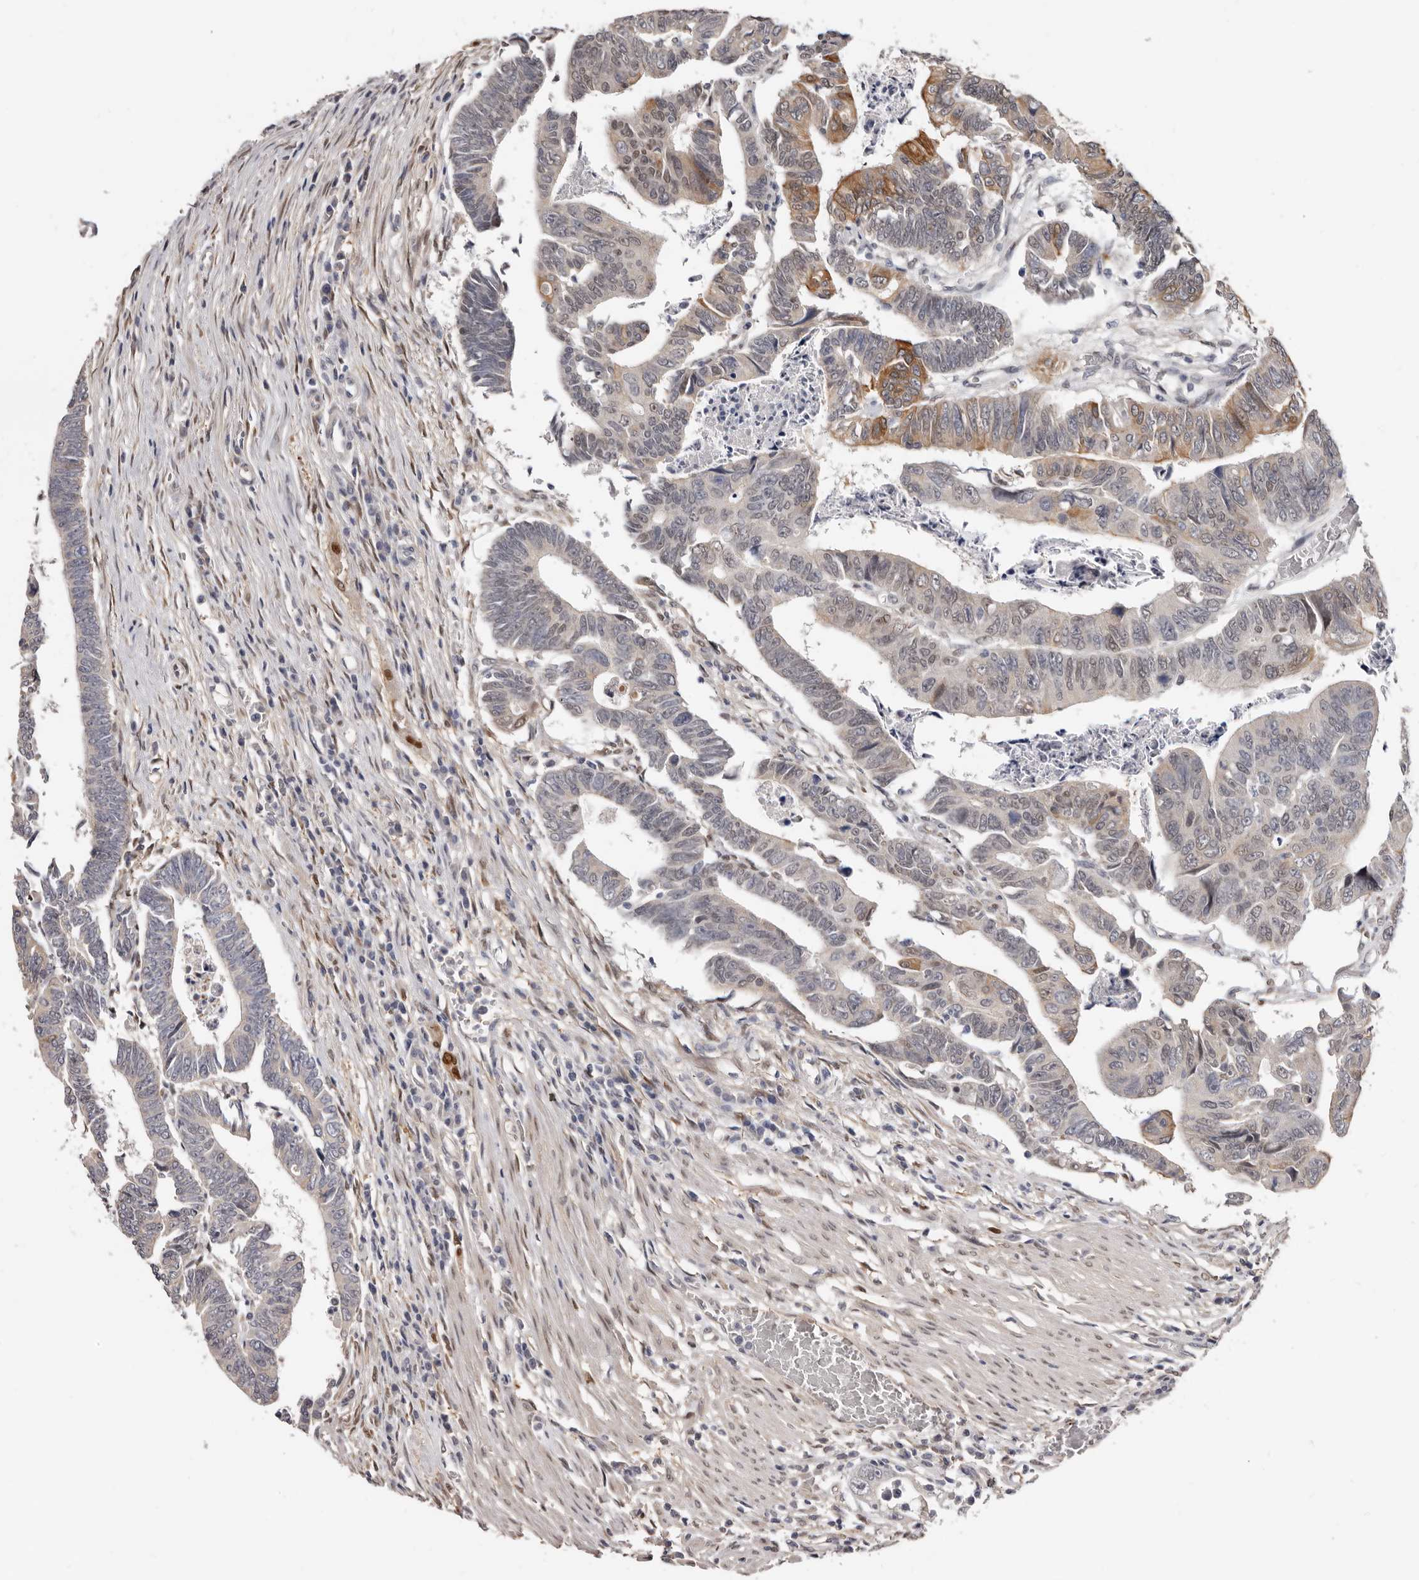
{"staining": {"intensity": "moderate", "quantity": "<25%", "location": "cytoplasmic/membranous"}, "tissue": "colorectal cancer", "cell_type": "Tumor cells", "image_type": "cancer", "snomed": [{"axis": "morphology", "description": "Adenocarcinoma, NOS"}, {"axis": "topography", "description": "Rectum"}], "caption": "Tumor cells exhibit low levels of moderate cytoplasmic/membranous staining in about <25% of cells in human adenocarcinoma (colorectal).", "gene": "KHDRBS2", "patient": {"sex": "female", "age": 65}}